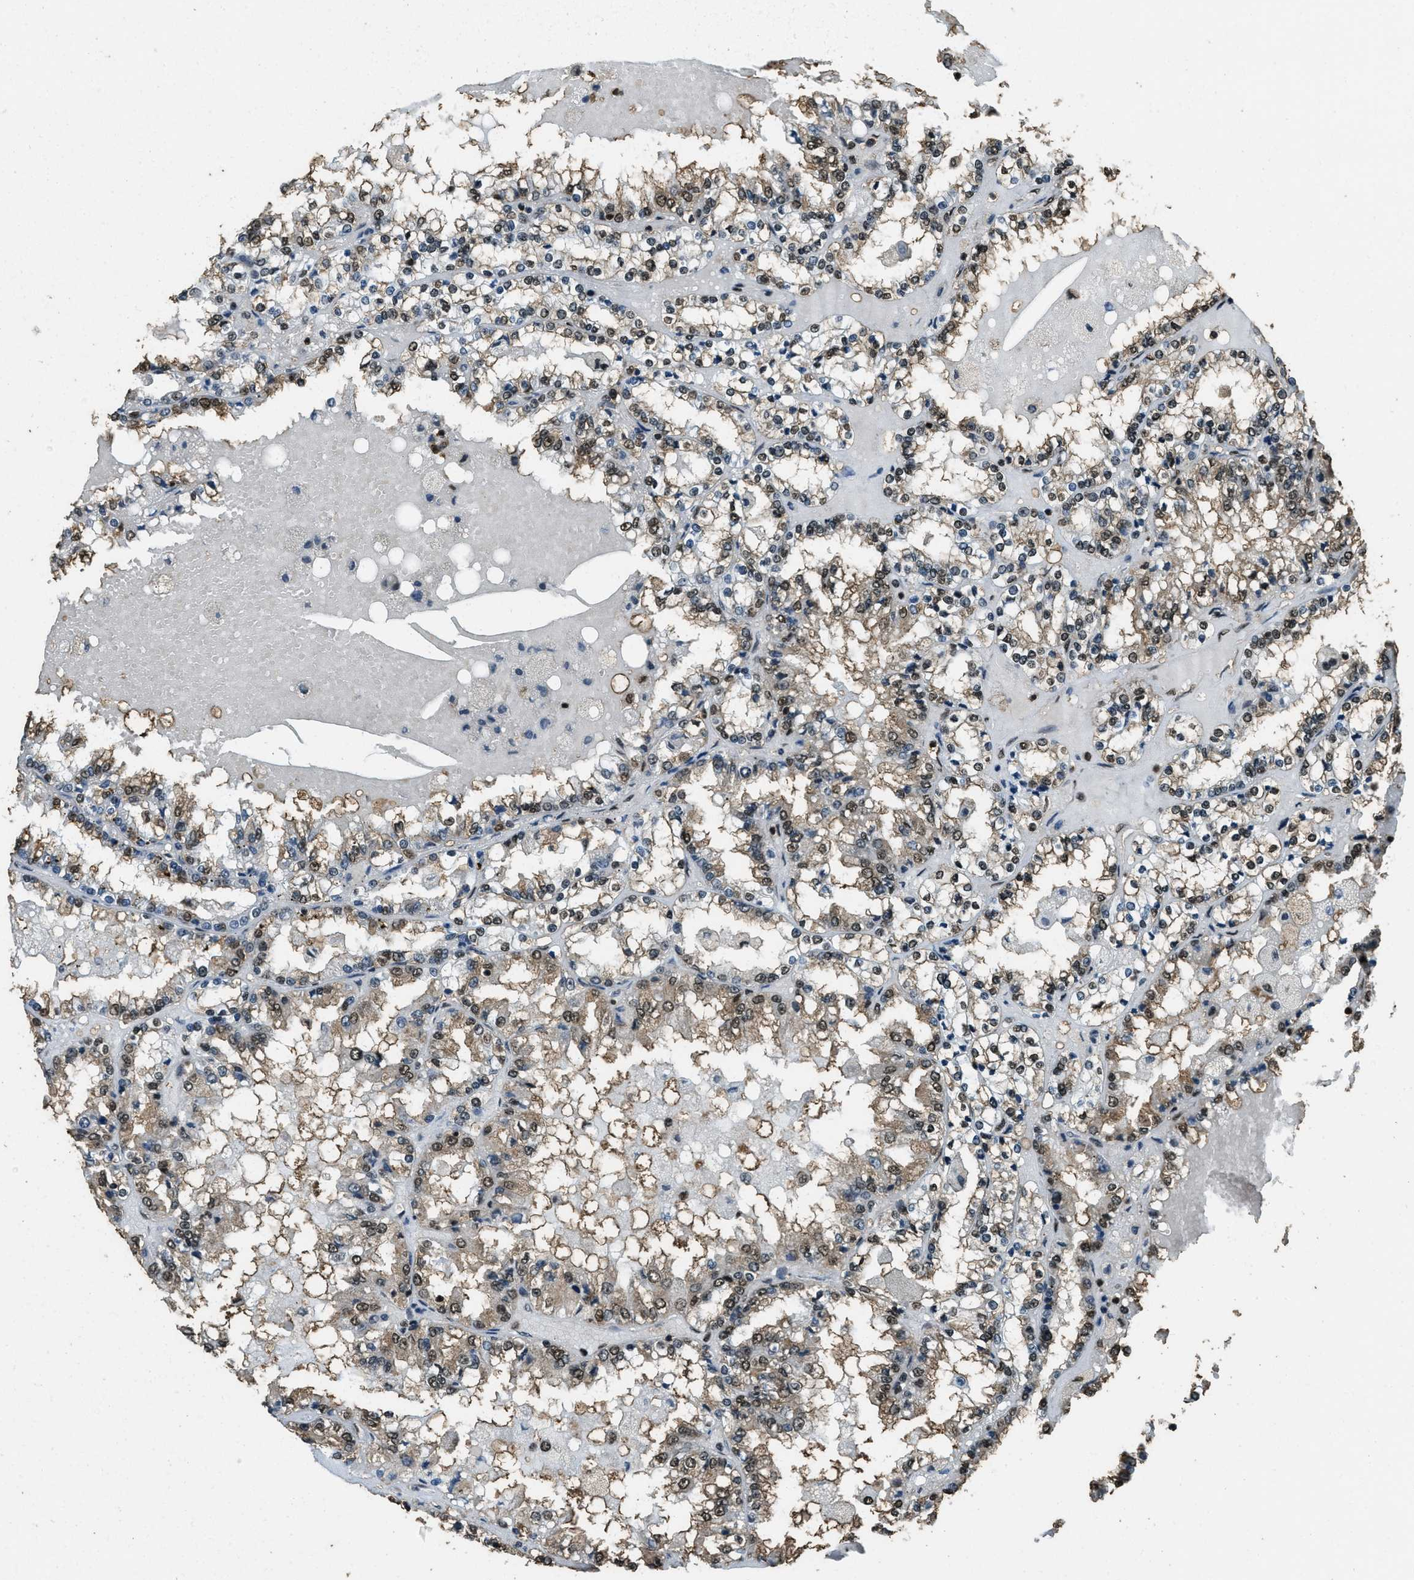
{"staining": {"intensity": "moderate", "quantity": ">75%", "location": "cytoplasmic/membranous,nuclear"}, "tissue": "renal cancer", "cell_type": "Tumor cells", "image_type": "cancer", "snomed": [{"axis": "morphology", "description": "Adenocarcinoma, NOS"}, {"axis": "topography", "description": "Kidney"}], "caption": "A brown stain highlights moderate cytoplasmic/membranous and nuclear expression of a protein in human renal adenocarcinoma tumor cells. (Brightfield microscopy of DAB IHC at high magnification).", "gene": "MYB", "patient": {"sex": "female", "age": 56}}